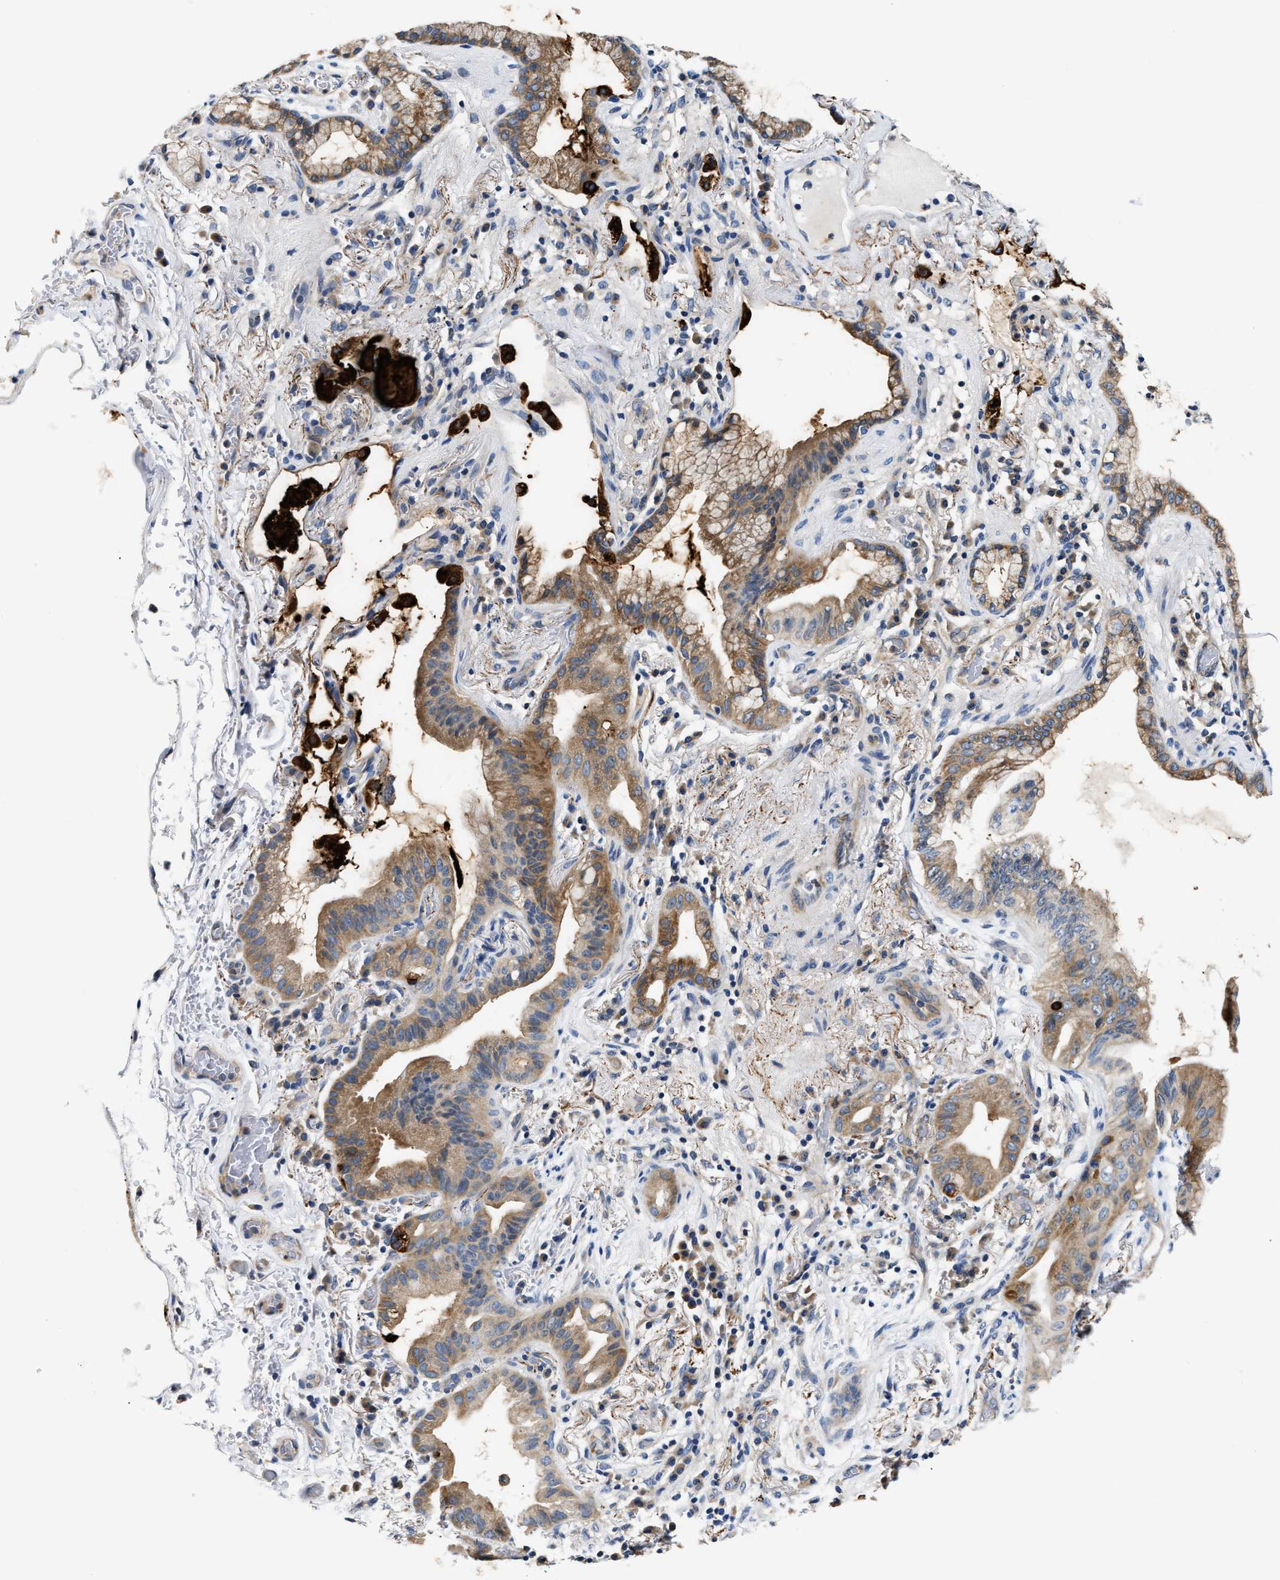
{"staining": {"intensity": "moderate", "quantity": ">75%", "location": "cytoplasmic/membranous"}, "tissue": "lung cancer", "cell_type": "Tumor cells", "image_type": "cancer", "snomed": [{"axis": "morphology", "description": "Normal tissue, NOS"}, {"axis": "morphology", "description": "Adenocarcinoma, NOS"}, {"axis": "topography", "description": "Bronchus"}, {"axis": "topography", "description": "Lung"}], "caption": "Lung cancer stained for a protein demonstrates moderate cytoplasmic/membranous positivity in tumor cells.", "gene": "FAM185A", "patient": {"sex": "female", "age": 70}}